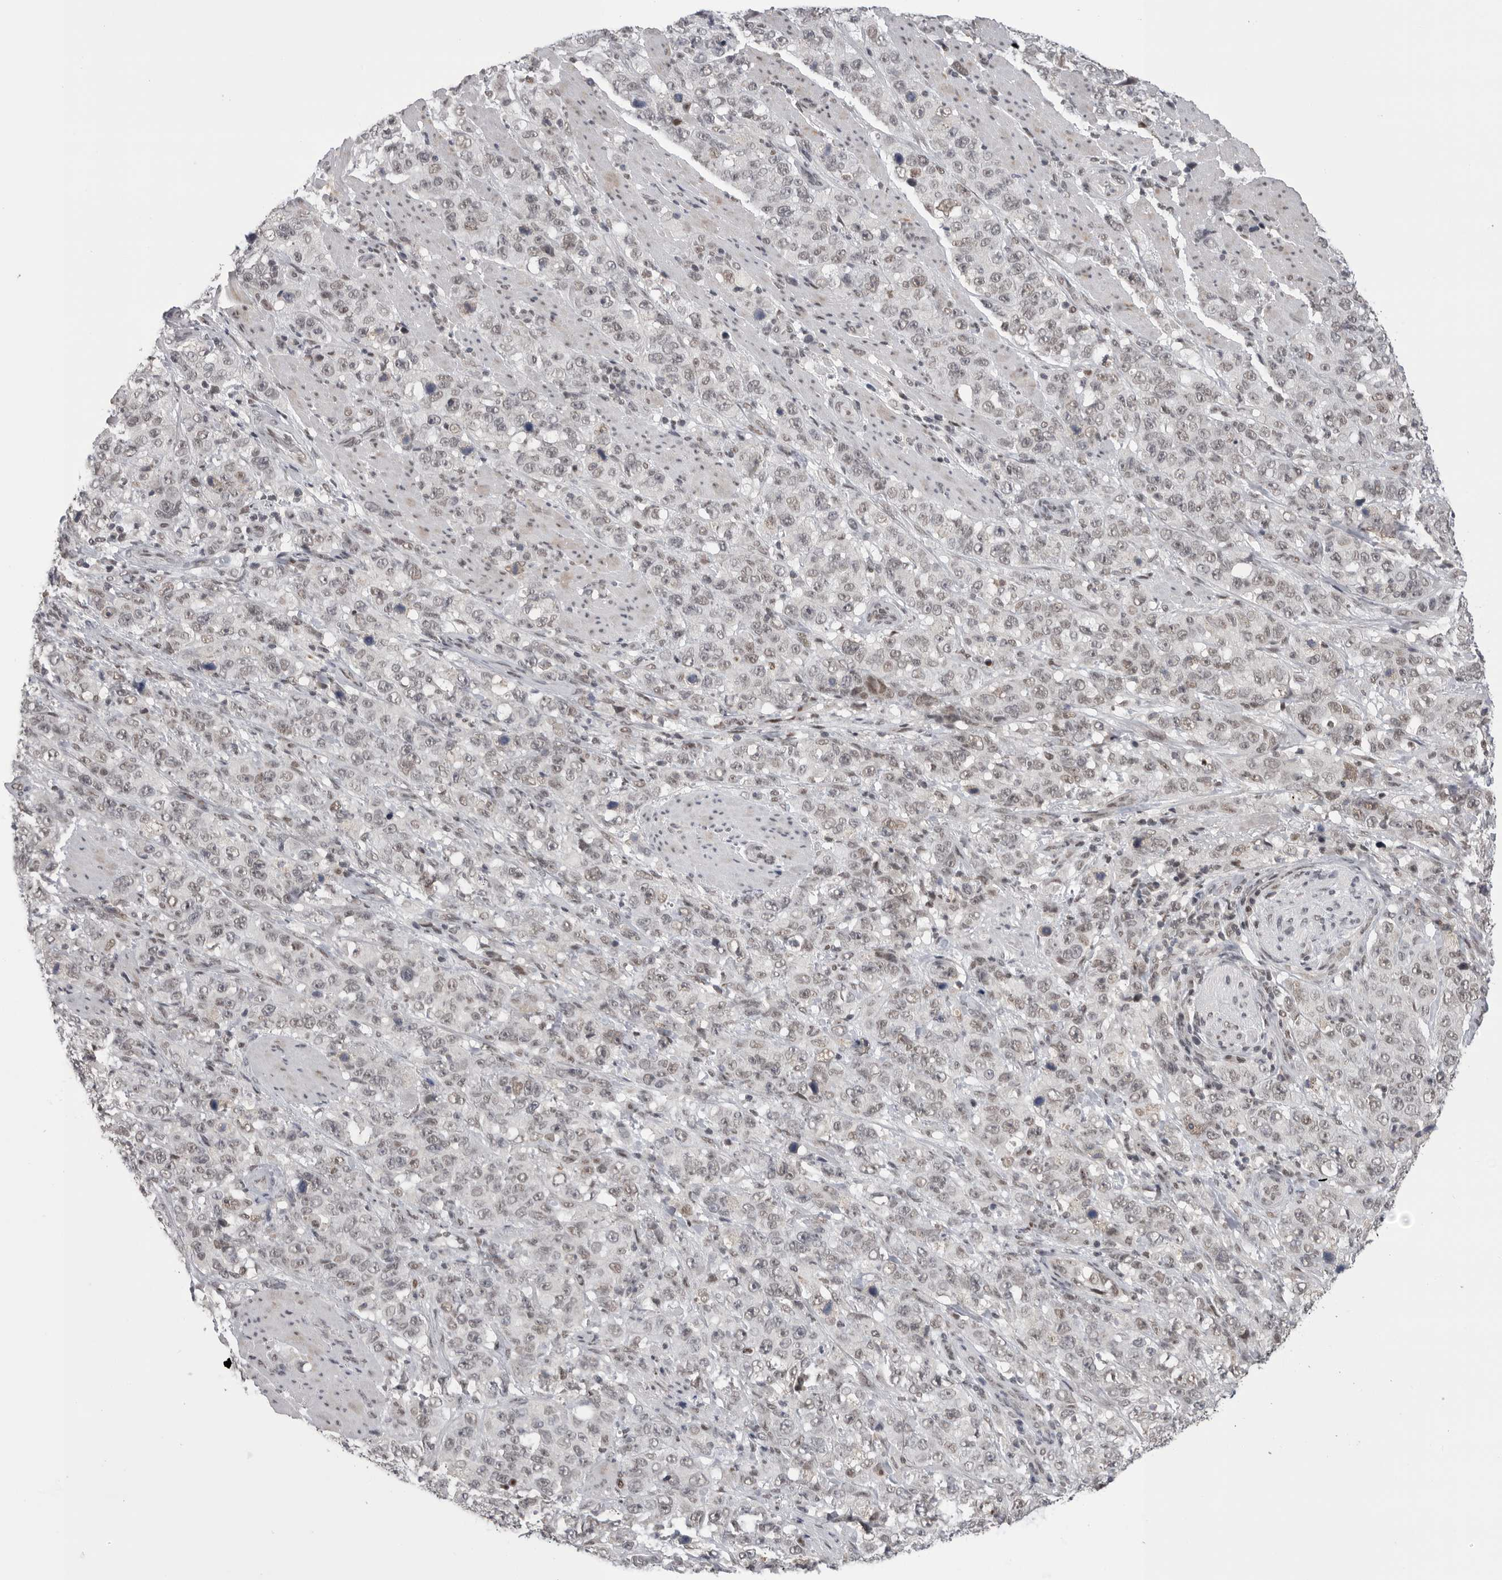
{"staining": {"intensity": "weak", "quantity": ">75%", "location": "nuclear"}, "tissue": "stomach cancer", "cell_type": "Tumor cells", "image_type": "cancer", "snomed": [{"axis": "morphology", "description": "Adenocarcinoma, NOS"}, {"axis": "topography", "description": "Stomach"}], "caption": "Stomach cancer tissue displays weak nuclear staining in about >75% of tumor cells, visualized by immunohistochemistry. (IHC, brightfield microscopy, high magnification).", "gene": "POU5F1", "patient": {"sex": "male", "age": 48}}